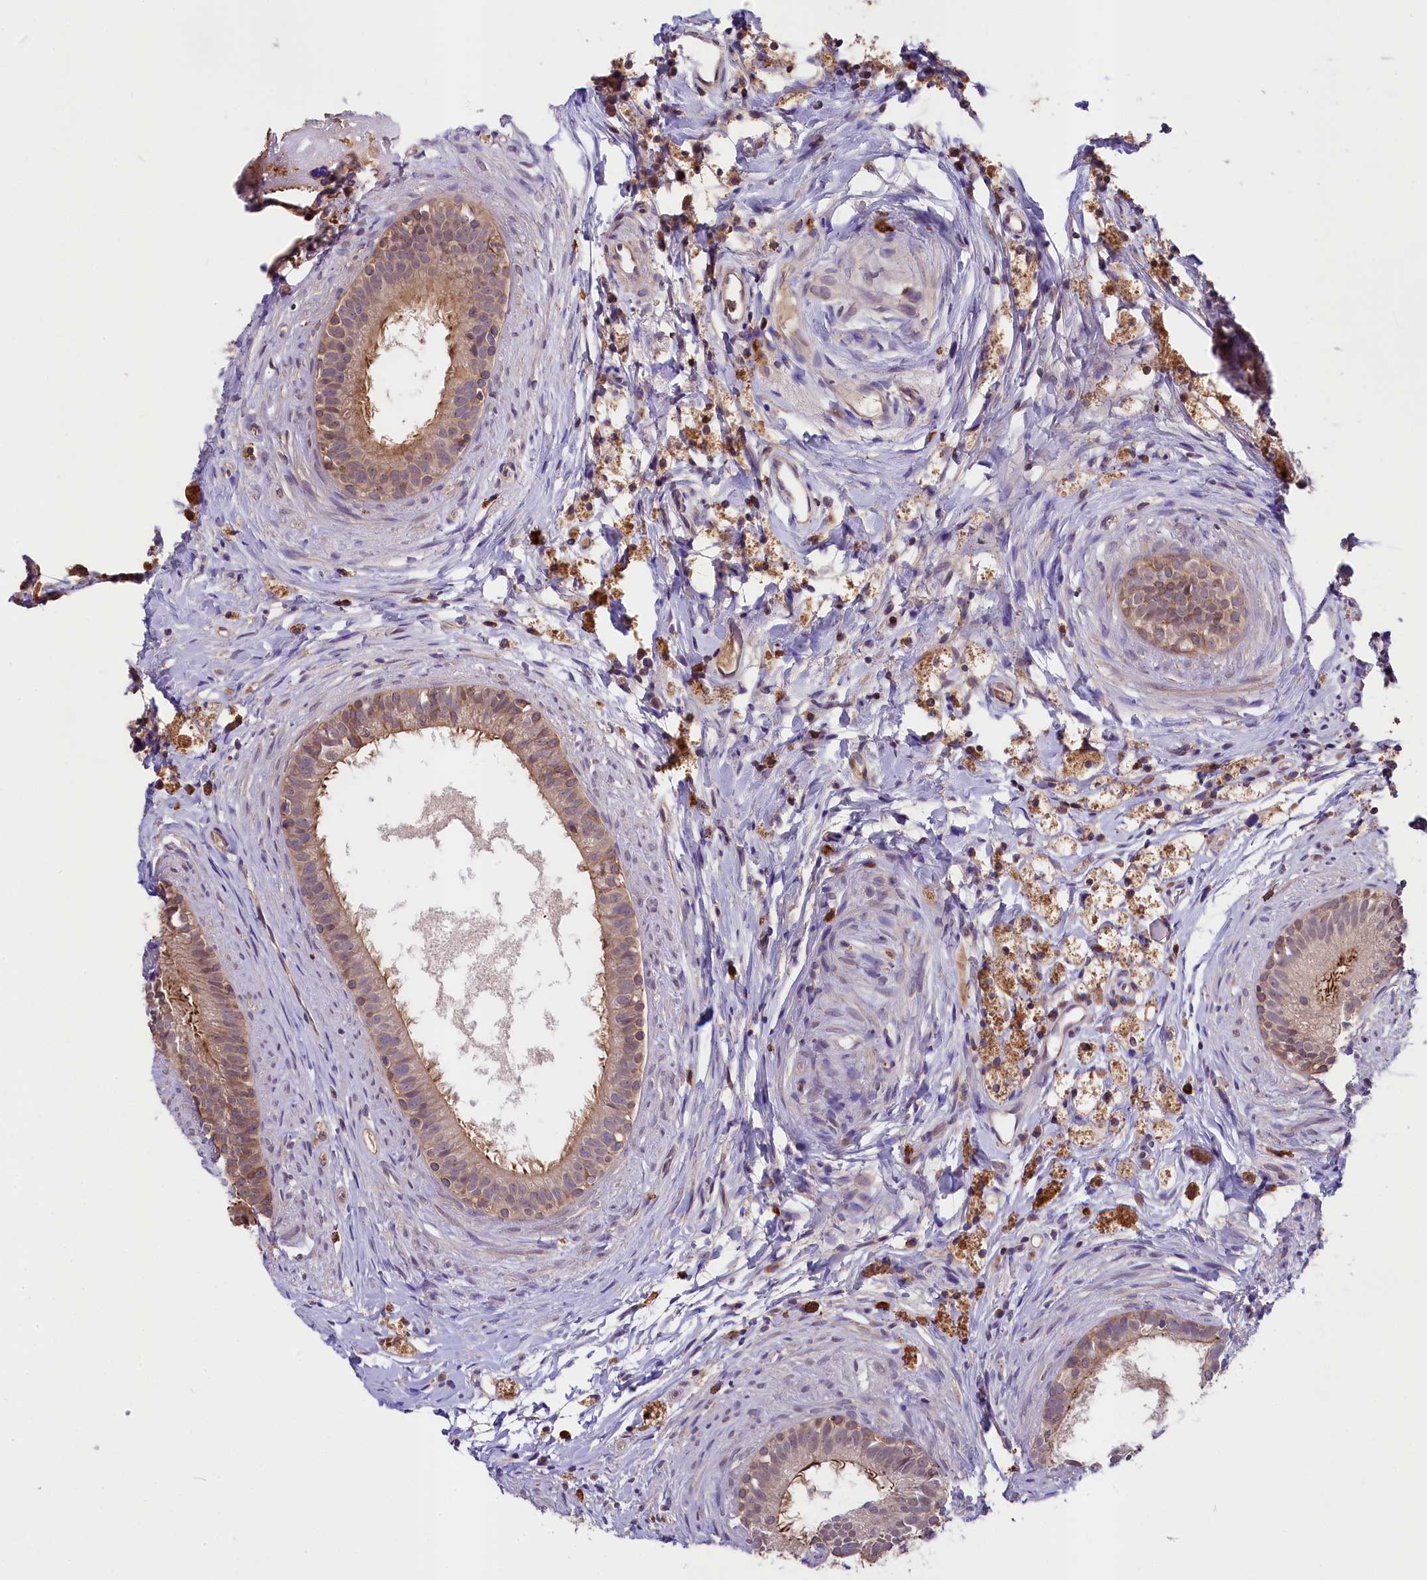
{"staining": {"intensity": "moderate", "quantity": "<25%", "location": "cytoplasmic/membranous"}, "tissue": "epididymis", "cell_type": "Glandular cells", "image_type": "normal", "snomed": [{"axis": "morphology", "description": "Normal tissue, NOS"}, {"axis": "topography", "description": "Epididymis"}], "caption": "This photomicrograph shows immunohistochemistry staining of unremarkable human epididymis, with low moderate cytoplasmic/membranous staining in approximately <25% of glandular cells.", "gene": "SKIDA1", "patient": {"sex": "male", "age": 80}}